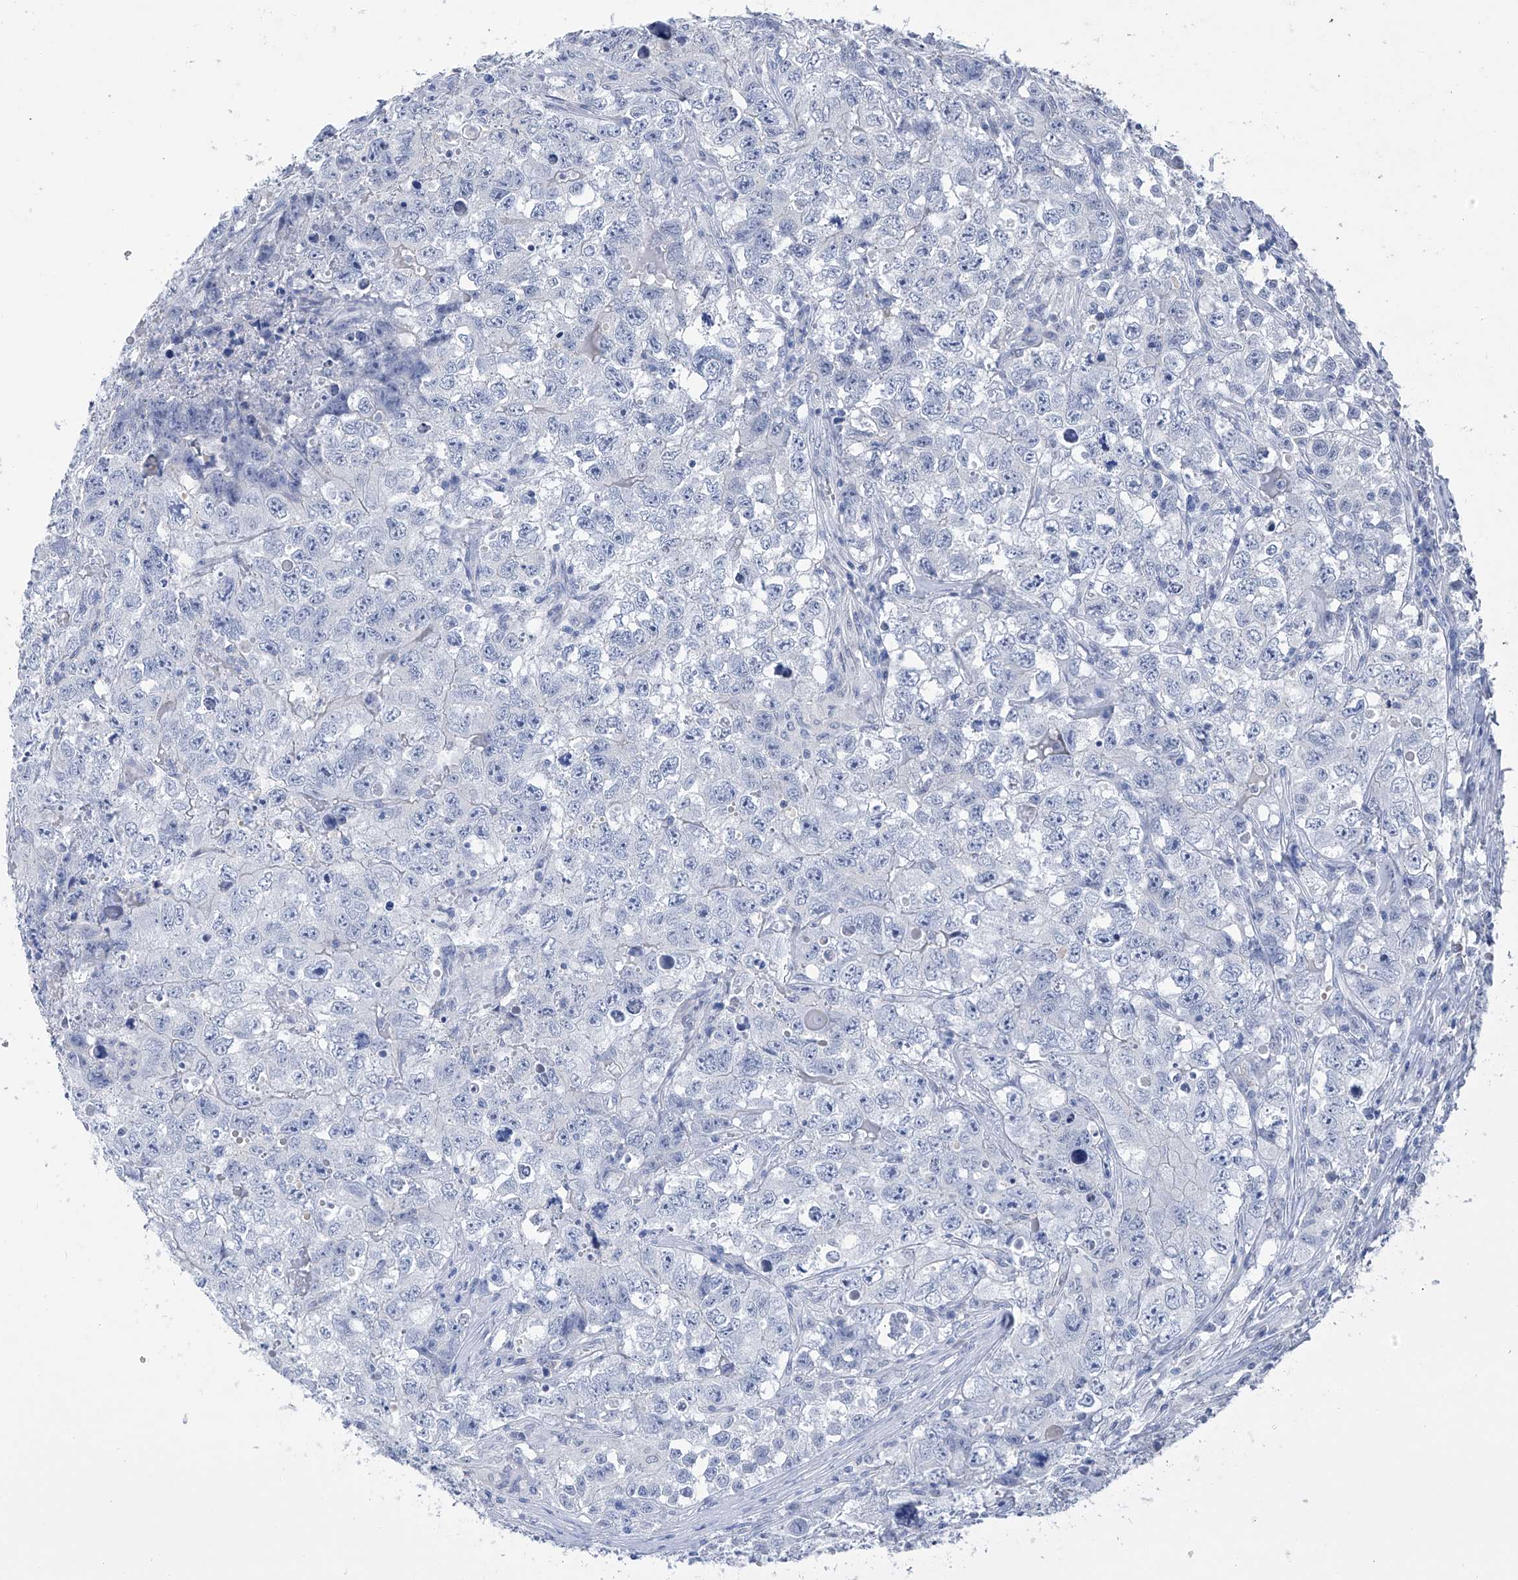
{"staining": {"intensity": "negative", "quantity": "none", "location": "none"}, "tissue": "testis cancer", "cell_type": "Tumor cells", "image_type": "cancer", "snomed": [{"axis": "morphology", "description": "Seminoma, NOS"}, {"axis": "morphology", "description": "Carcinoma, Embryonal, NOS"}, {"axis": "topography", "description": "Testis"}], "caption": "A photomicrograph of human testis embryonal carcinoma is negative for staining in tumor cells.", "gene": "ADRA1A", "patient": {"sex": "male", "age": 43}}